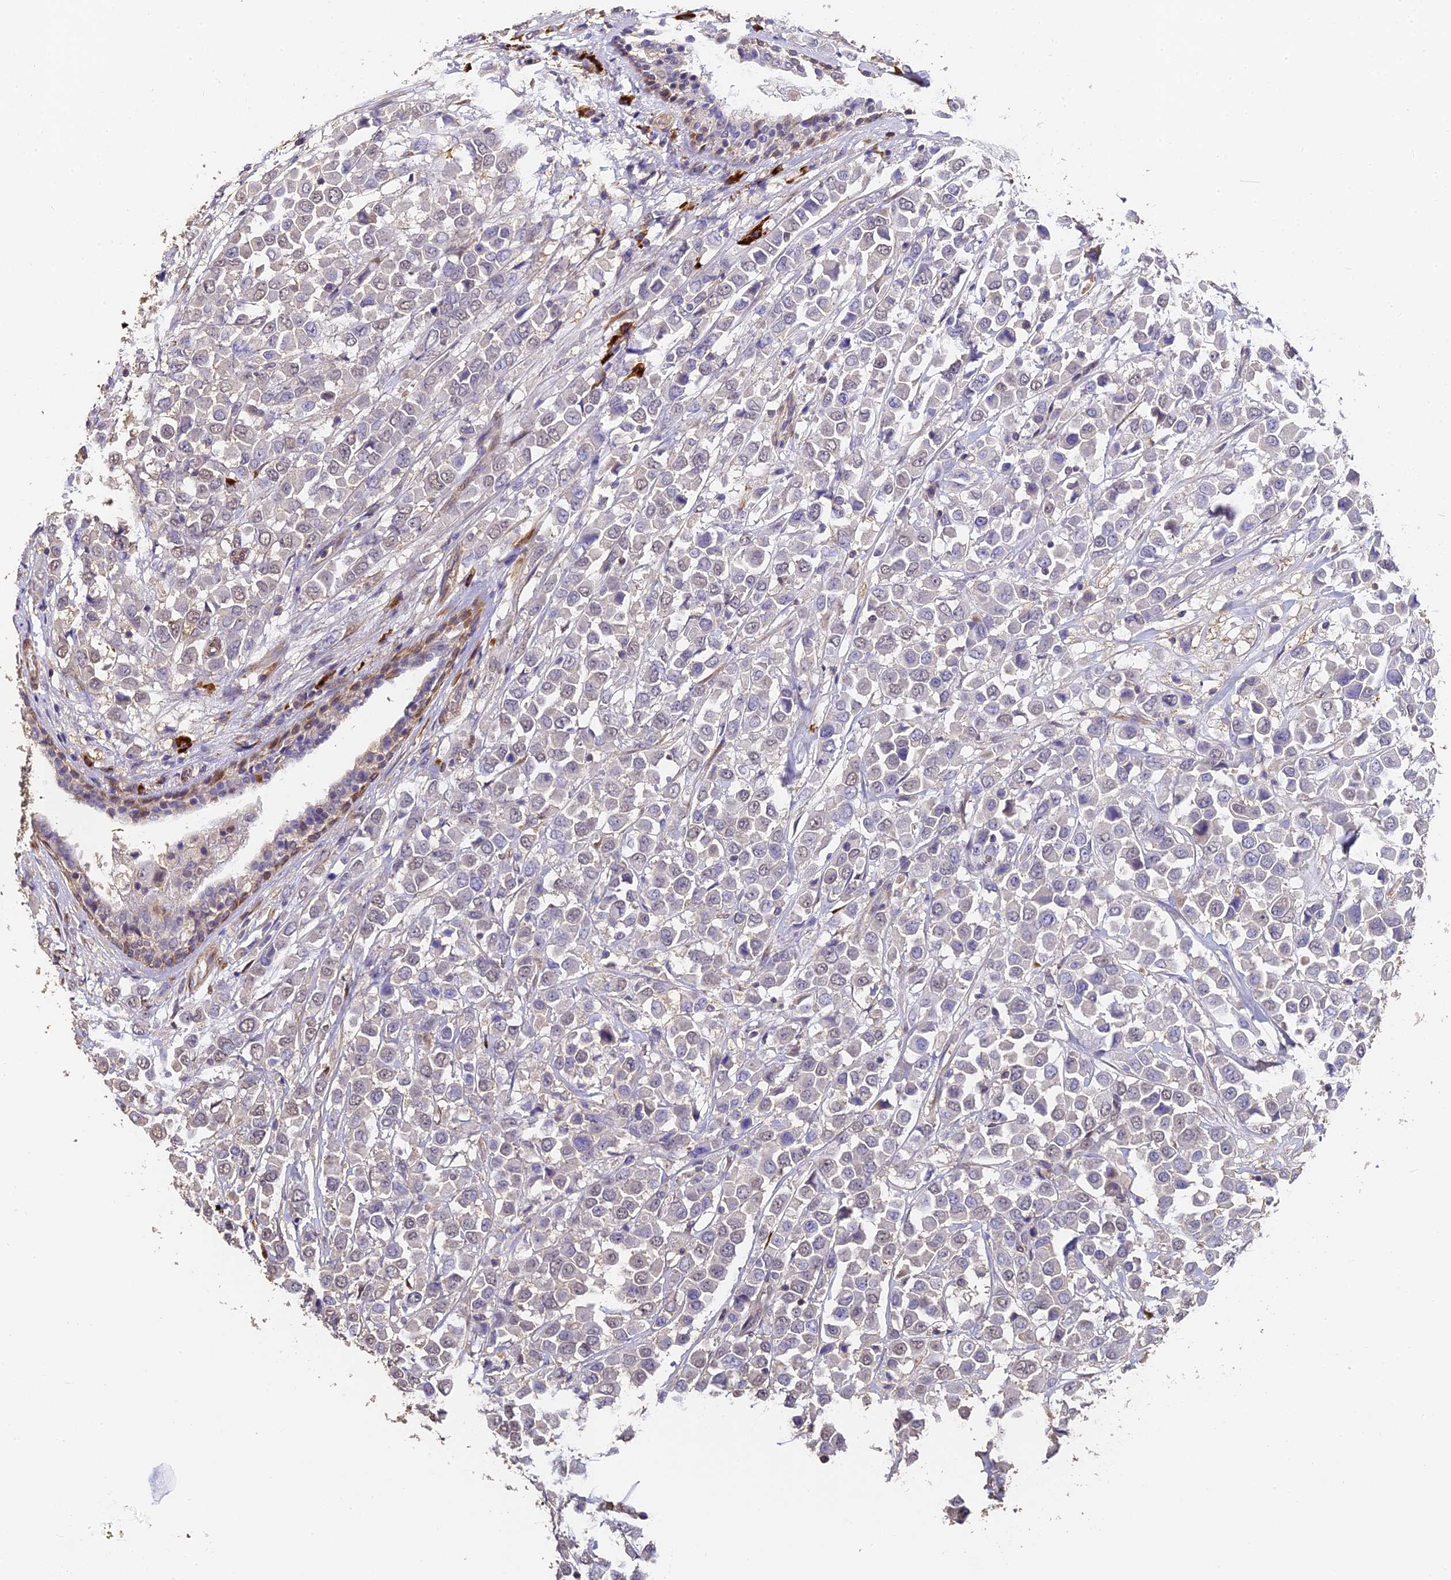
{"staining": {"intensity": "negative", "quantity": "none", "location": "none"}, "tissue": "breast cancer", "cell_type": "Tumor cells", "image_type": "cancer", "snomed": [{"axis": "morphology", "description": "Duct carcinoma"}, {"axis": "topography", "description": "Breast"}], "caption": "IHC of breast cancer exhibits no staining in tumor cells. (Immunohistochemistry (ihc), brightfield microscopy, high magnification).", "gene": "SLC11A1", "patient": {"sex": "female", "age": 61}}